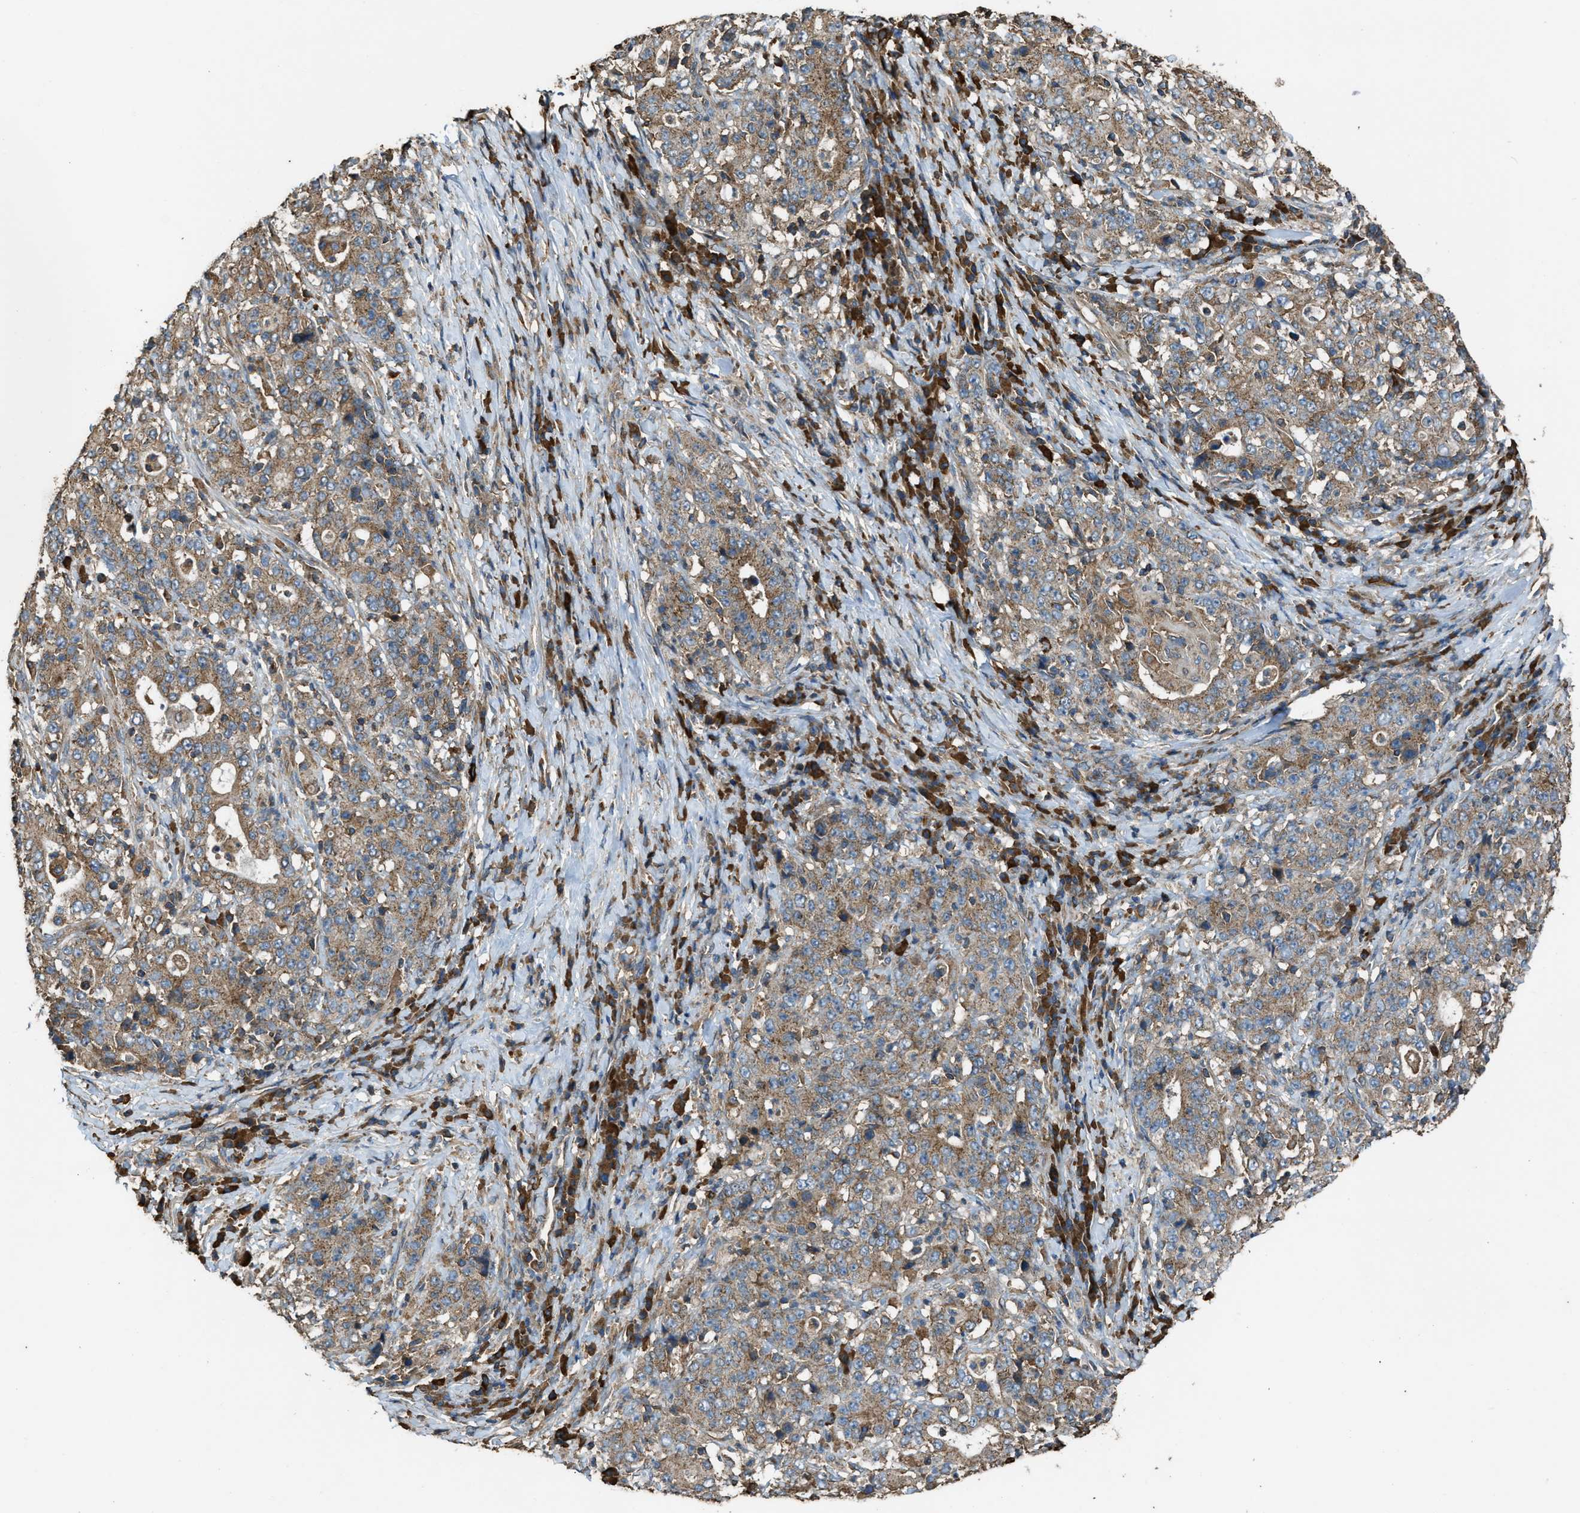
{"staining": {"intensity": "moderate", "quantity": ">75%", "location": "cytoplasmic/membranous"}, "tissue": "stomach cancer", "cell_type": "Tumor cells", "image_type": "cancer", "snomed": [{"axis": "morphology", "description": "Normal tissue, NOS"}, {"axis": "morphology", "description": "Adenocarcinoma, NOS"}, {"axis": "topography", "description": "Stomach, upper"}, {"axis": "topography", "description": "Stomach"}], "caption": "Immunohistochemical staining of human stomach cancer demonstrates medium levels of moderate cytoplasmic/membranous positivity in about >75% of tumor cells. The staining was performed using DAB (3,3'-diaminobenzidine) to visualize the protein expression in brown, while the nuclei were stained in blue with hematoxylin (Magnification: 20x).", "gene": "MAP3K8", "patient": {"sex": "male", "age": 59}}